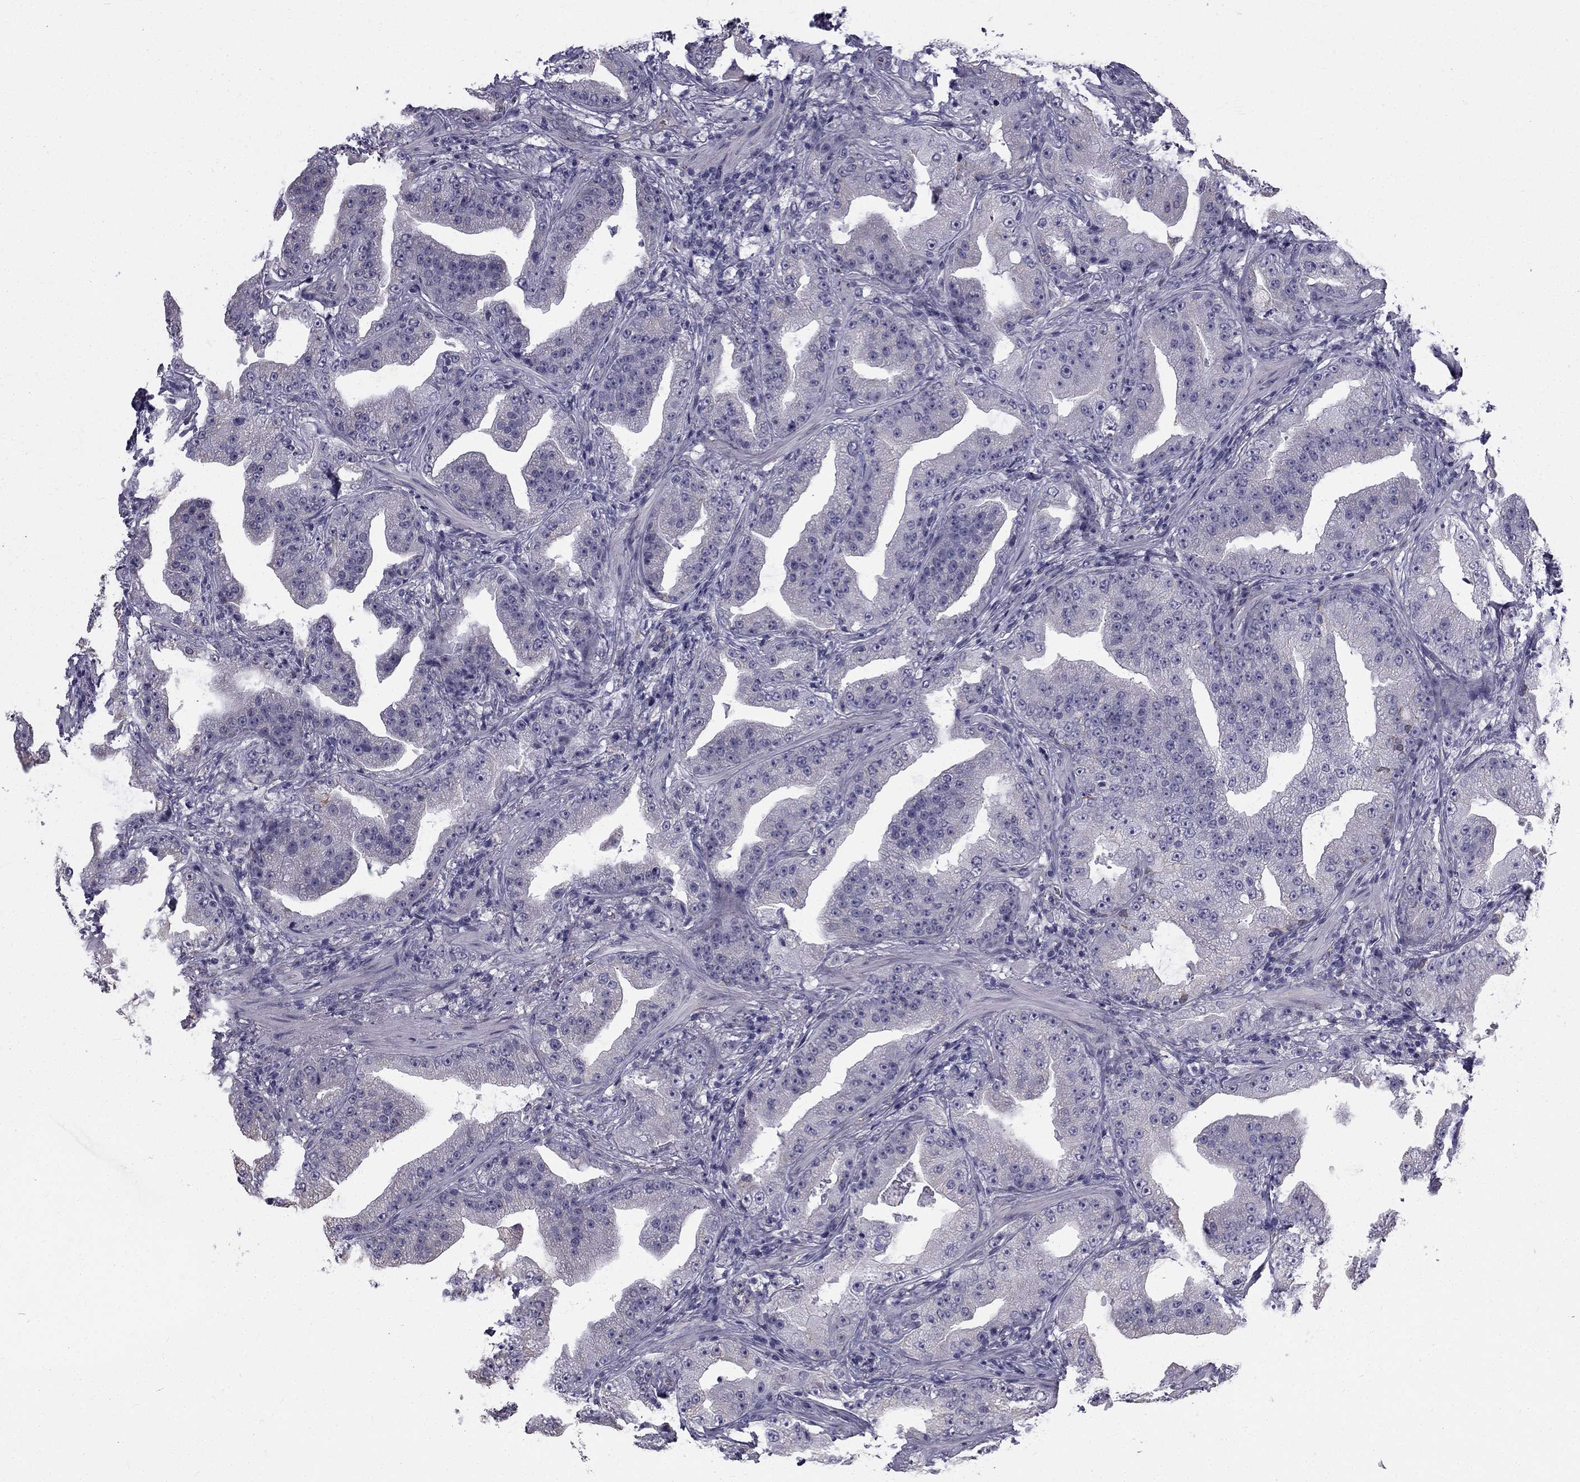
{"staining": {"intensity": "negative", "quantity": "none", "location": "none"}, "tissue": "prostate cancer", "cell_type": "Tumor cells", "image_type": "cancer", "snomed": [{"axis": "morphology", "description": "Adenocarcinoma, Low grade"}, {"axis": "topography", "description": "Prostate"}], "caption": "IHC micrograph of human prostate low-grade adenocarcinoma stained for a protein (brown), which displays no expression in tumor cells. The staining was performed using DAB to visualize the protein expression in brown, while the nuclei were stained in blue with hematoxylin (Magnification: 20x).", "gene": "CCDC40", "patient": {"sex": "male", "age": 62}}